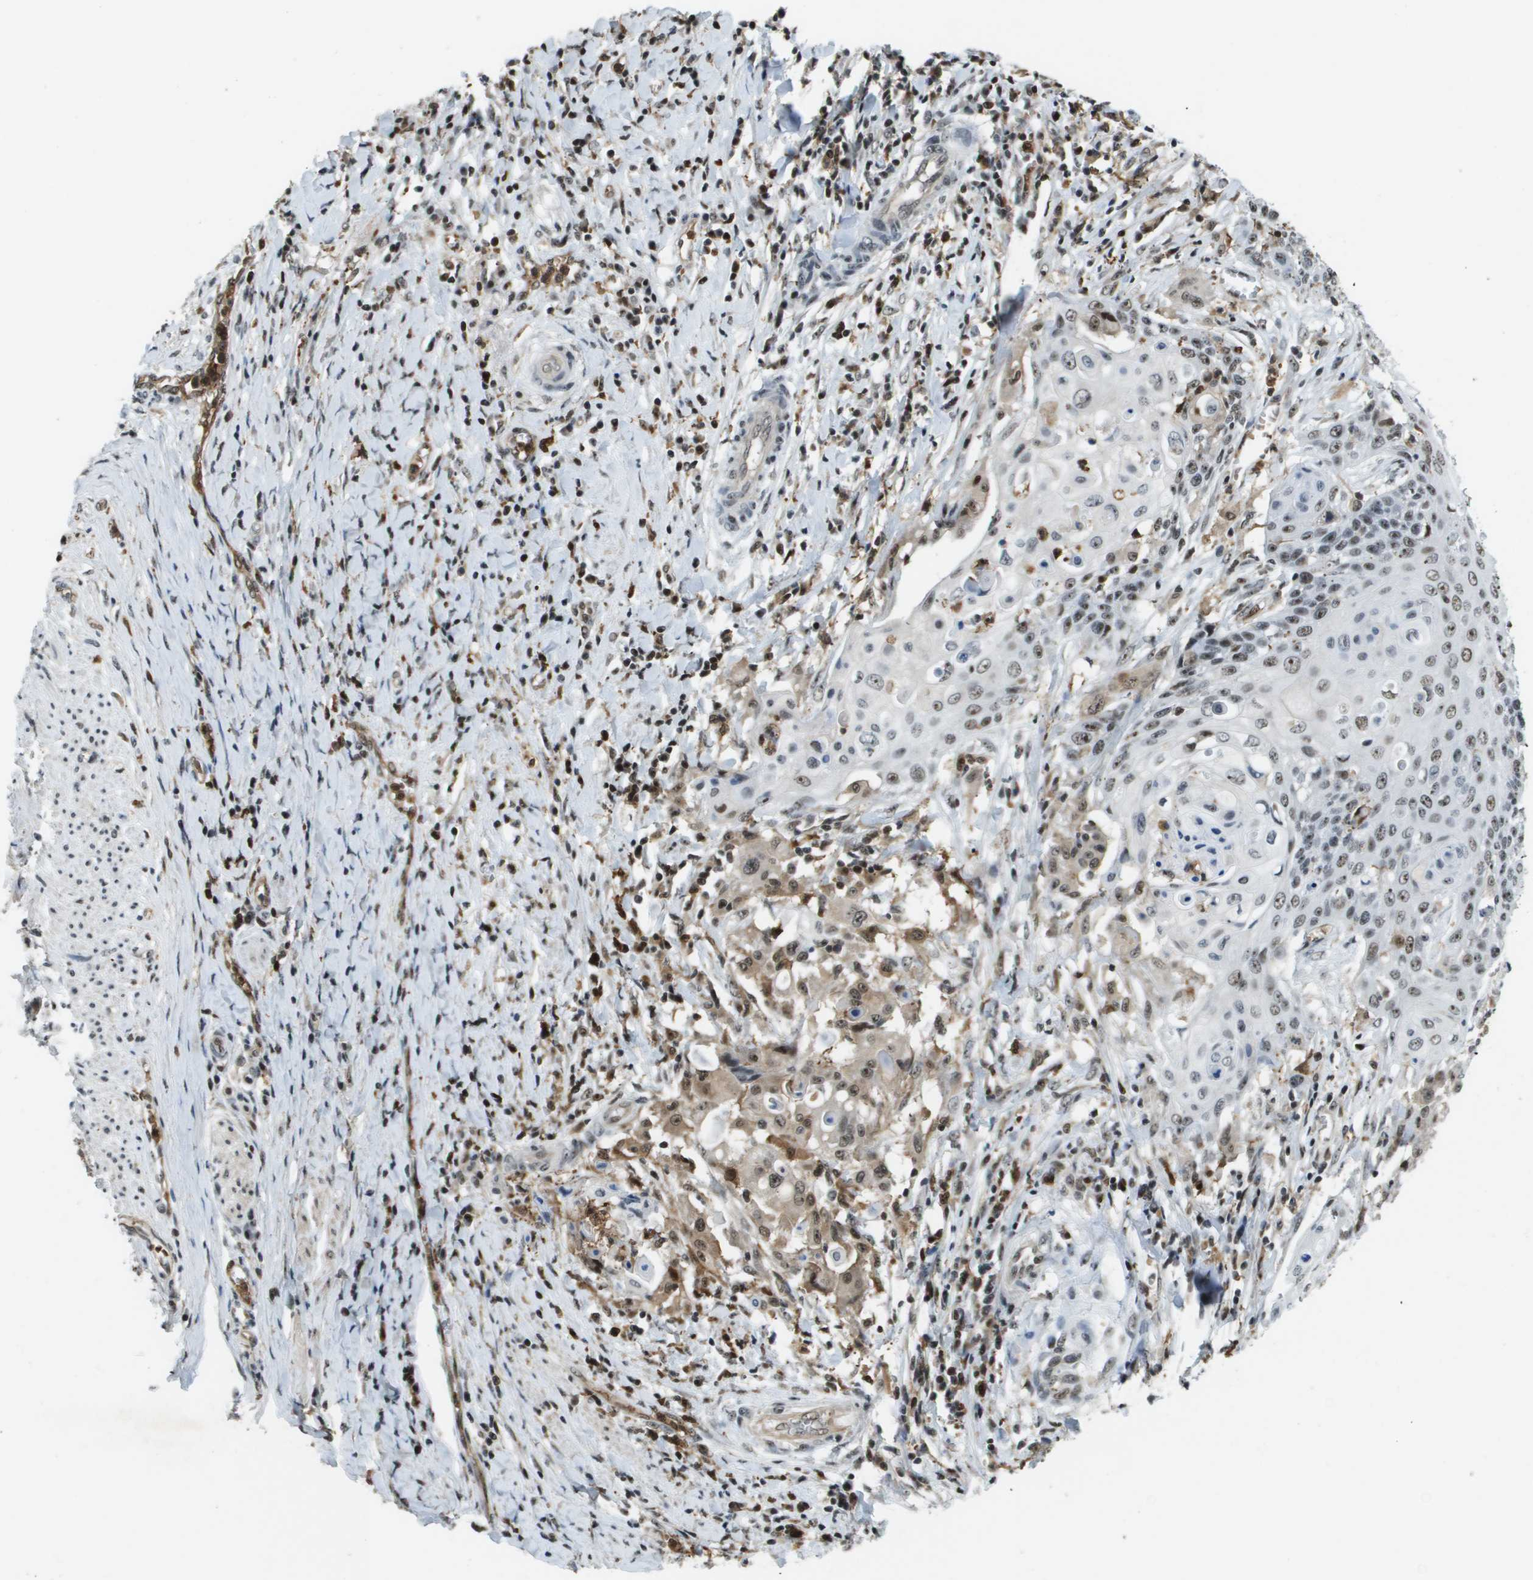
{"staining": {"intensity": "moderate", "quantity": "<25%", "location": "nuclear"}, "tissue": "cervical cancer", "cell_type": "Tumor cells", "image_type": "cancer", "snomed": [{"axis": "morphology", "description": "Squamous cell carcinoma, NOS"}, {"axis": "topography", "description": "Cervix"}], "caption": "About <25% of tumor cells in cervical squamous cell carcinoma demonstrate moderate nuclear protein positivity as visualized by brown immunohistochemical staining.", "gene": "EP400", "patient": {"sex": "female", "age": 39}}